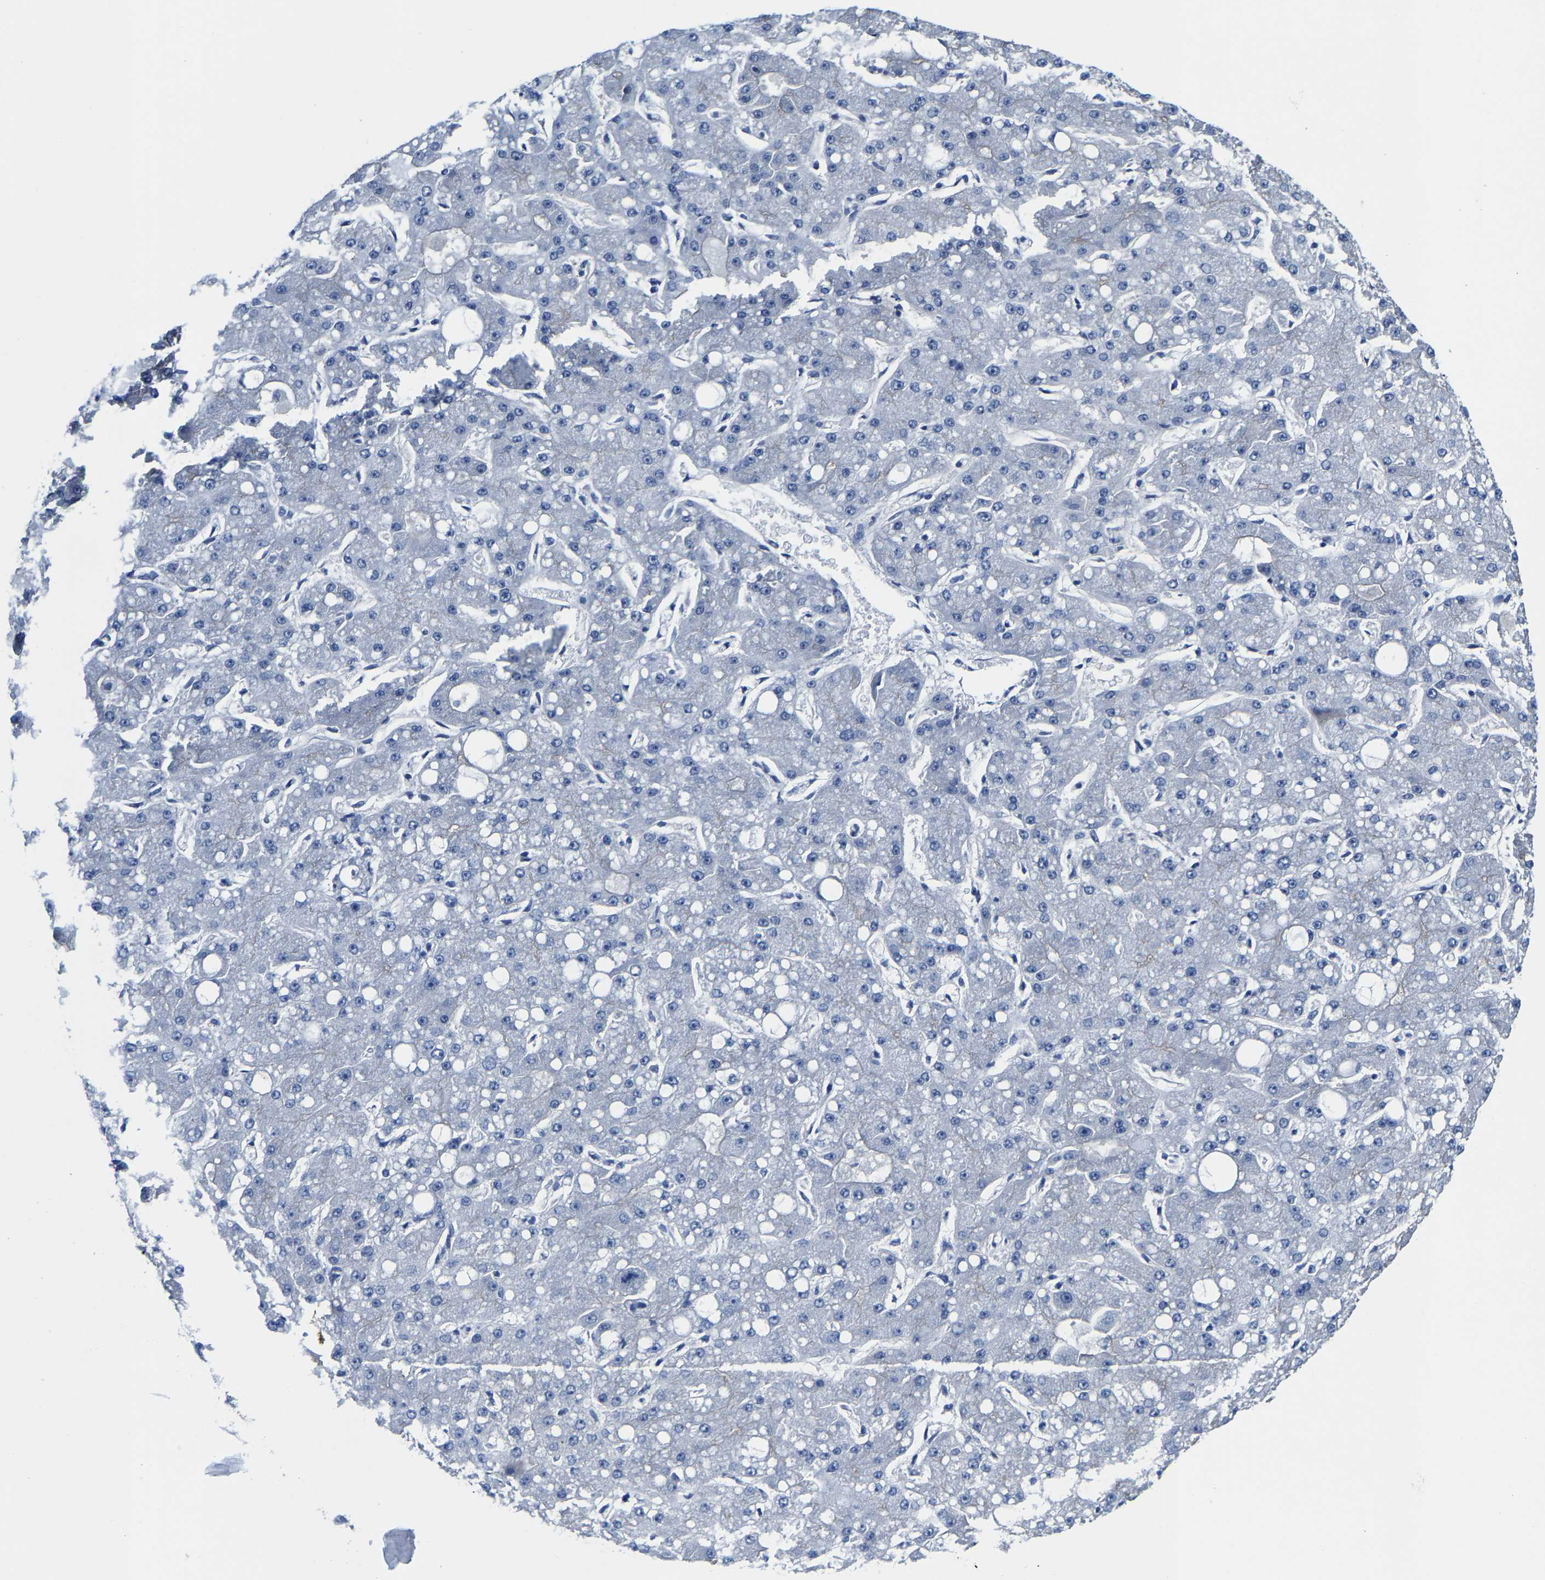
{"staining": {"intensity": "negative", "quantity": "none", "location": "none"}, "tissue": "liver cancer", "cell_type": "Tumor cells", "image_type": "cancer", "snomed": [{"axis": "morphology", "description": "Carcinoma, Hepatocellular, NOS"}, {"axis": "topography", "description": "Liver"}], "caption": "DAB immunohistochemical staining of hepatocellular carcinoma (liver) reveals no significant expression in tumor cells.", "gene": "DSCAM", "patient": {"sex": "male", "age": 67}}